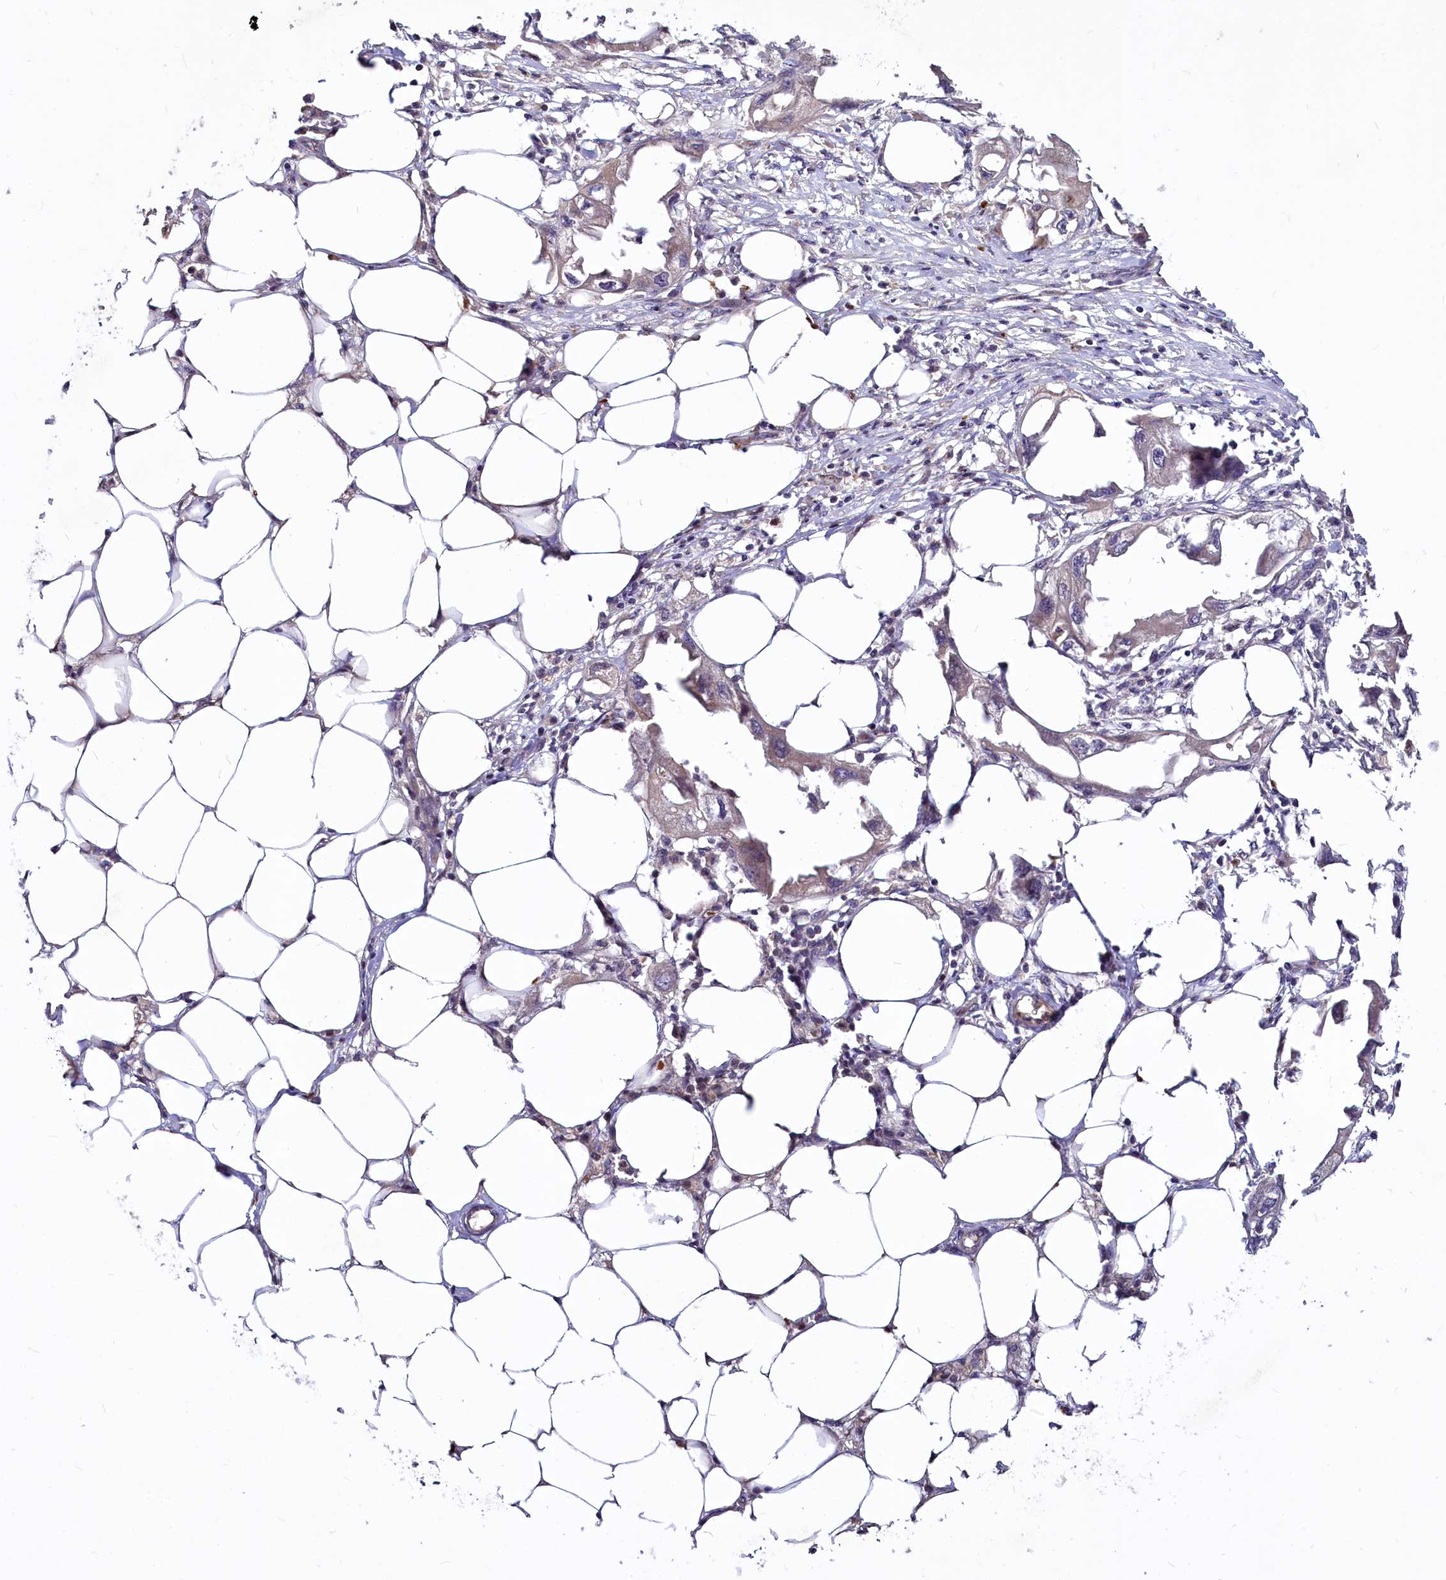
{"staining": {"intensity": "negative", "quantity": "none", "location": "none"}, "tissue": "endometrial cancer", "cell_type": "Tumor cells", "image_type": "cancer", "snomed": [{"axis": "morphology", "description": "Adenocarcinoma, NOS"}, {"axis": "morphology", "description": "Adenocarcinoma, metastatic, NOS"}, {"axis": "topography", "description": "Adipose tissue"}, {"axis": "topography", "description": "Endometrium"}], "caption": "DAB immunohistochemical staining of human endometrial cancer exhibits no significant positivity in tumor cells. (Brightfield microscopy of DAB (3,3'-diaminobenzidine) IHC at high magnification).", "gene": "MAML2", "patient": {"sex": "female", "age": 67}}